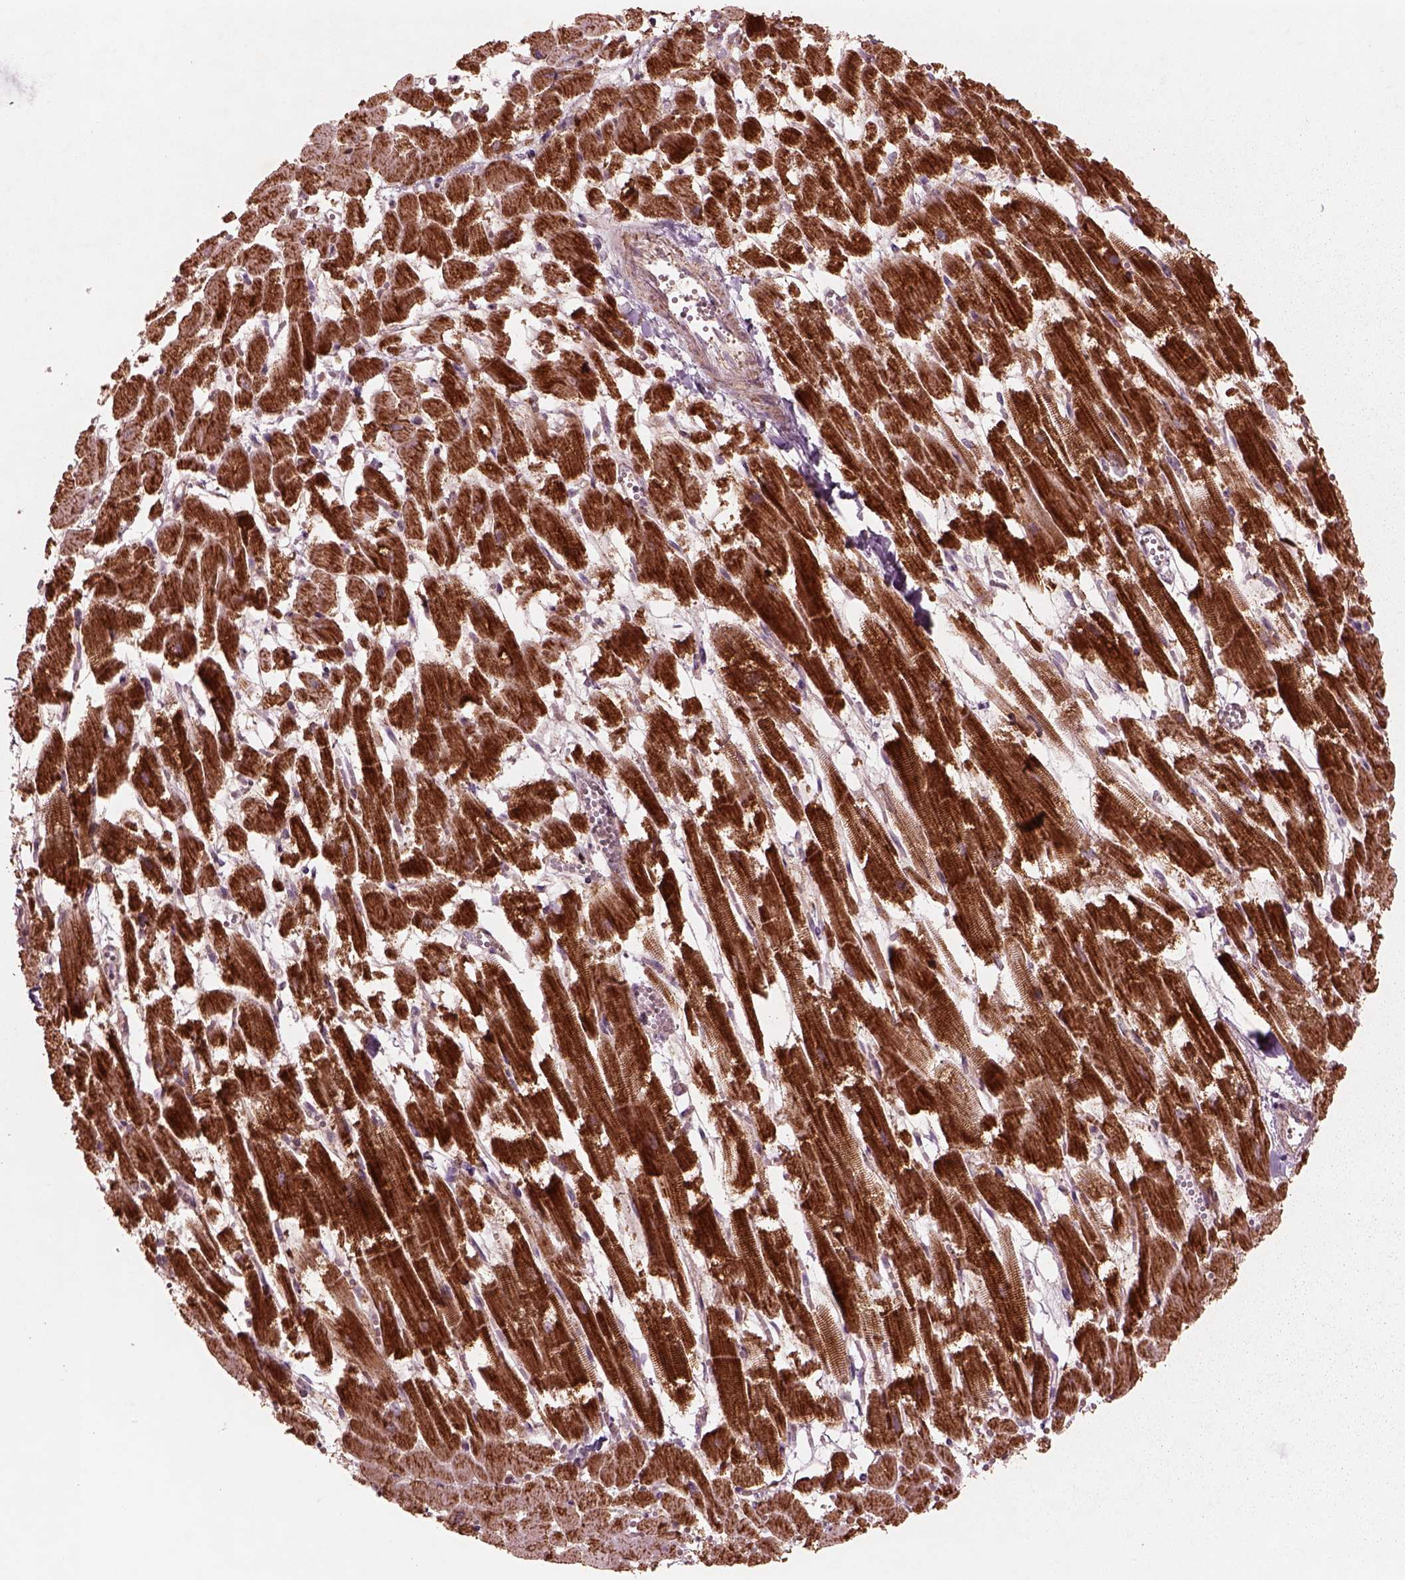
{"staining": {"intensity": "strong", "quantity": "25%-75%", "location": "cytoplasmic/membranous"}, "tissue": "heart muscle", "cell_type": "Cardiomyocytes", "image_type": "normal", "snomed": [{"axis": "morphology", "description": "Normal tissue, NOS"}, {"axis": "topography", "description": "Heart"}], "caption": "An image showing strong cytoplasmic/membranous positivity in approximately 25%-75% of cardiomyocytes in benign heart muscle, as visualized by brown immunohistochemical staining.", "gene": "SLC25A31", "patient": {"sex": "female", "age": 52}}